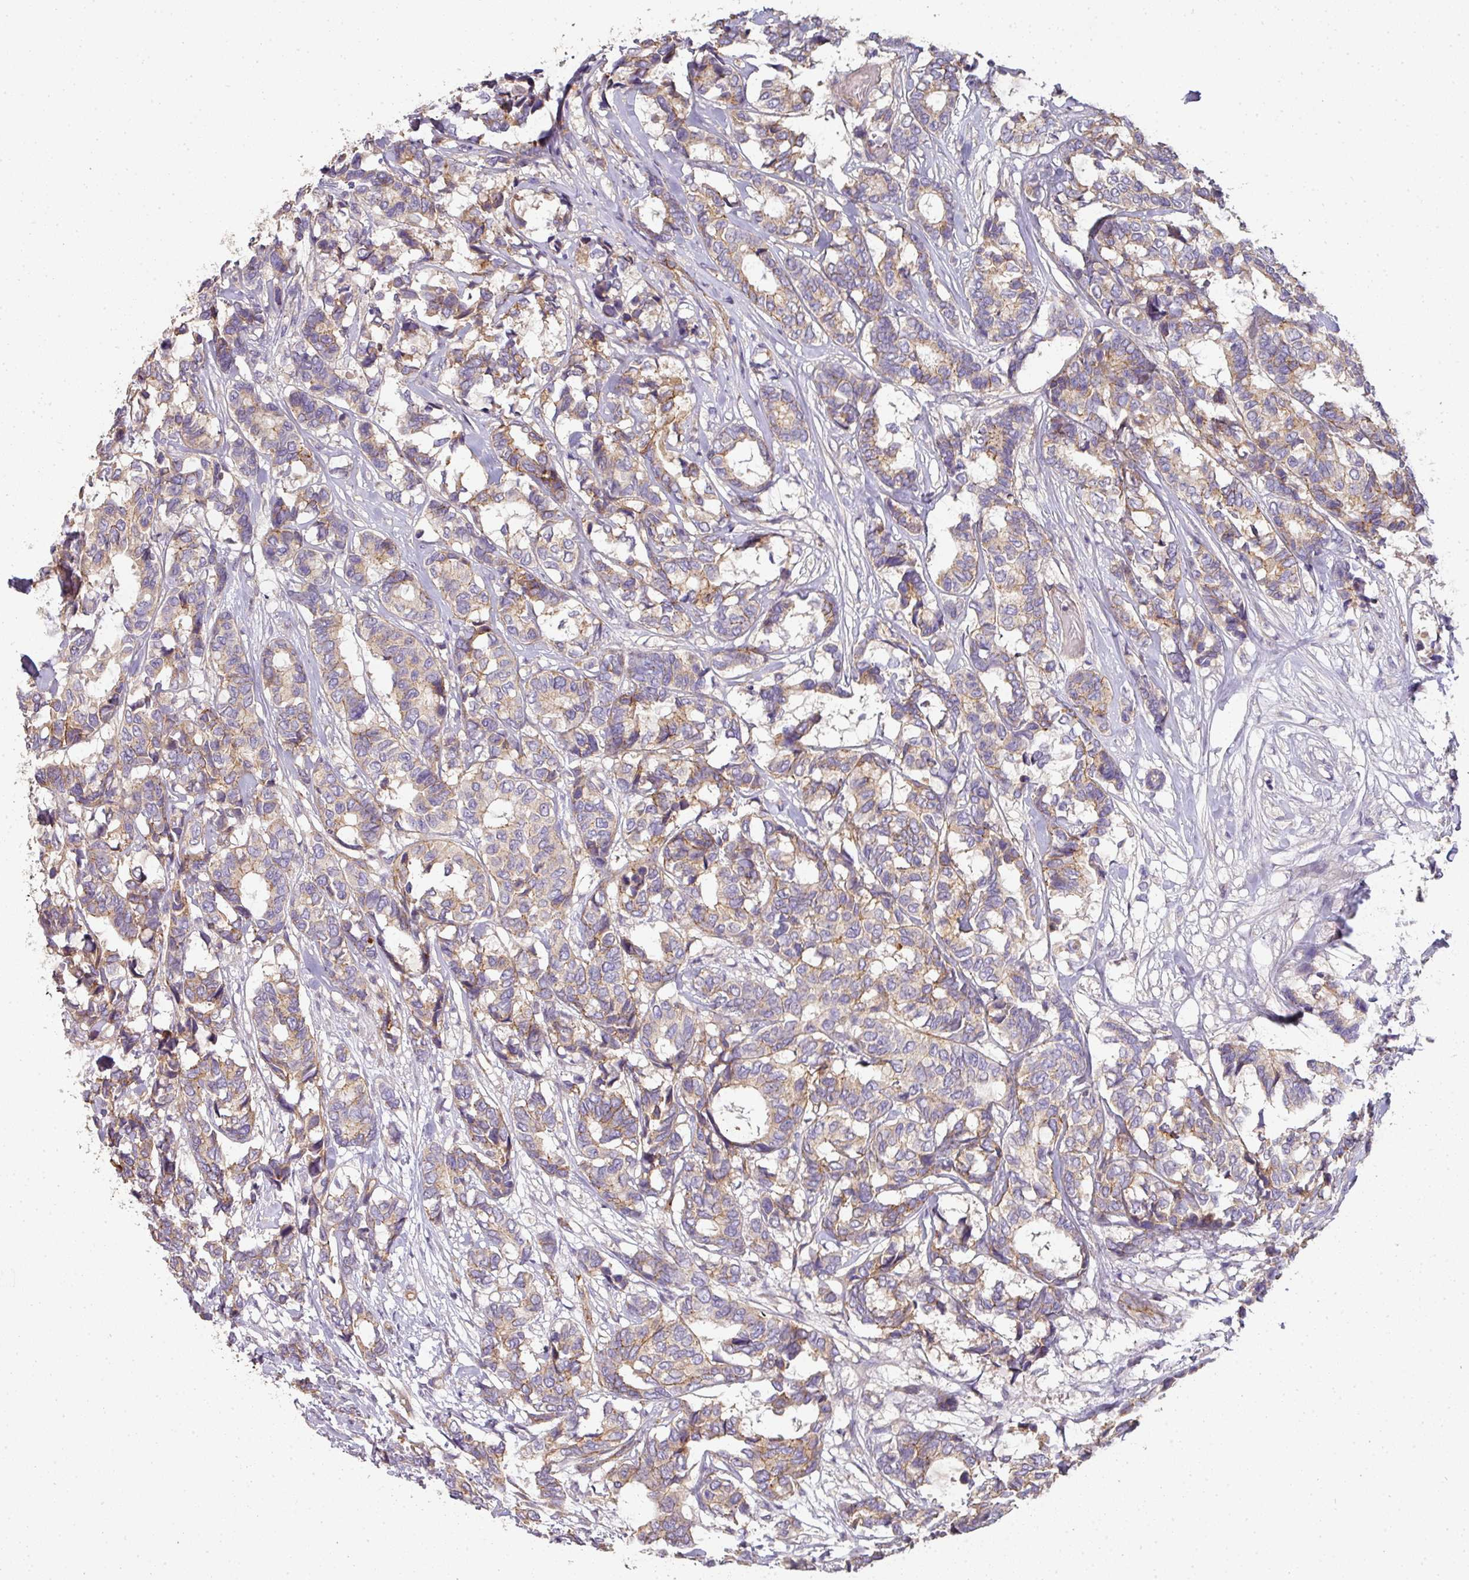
{"staining": {"intensity": "weak", "quantity": "<25%", "location": "cytoplasmic/membranous"}, "tissue": "breast cancer", "cell_type": "Tumor cells", "image_type": "cancer", "snomed": [{"axis": "morphology", "description": "Duct carcinoma"}, {"axis": "topography", "description": "Breast"}], "caption": "This is an immunohistochemistry image of breast cancer. There is no positivity in tumor cells.", "gene": "PCDH1", "patient": {"sex": "female", "age": 87}}